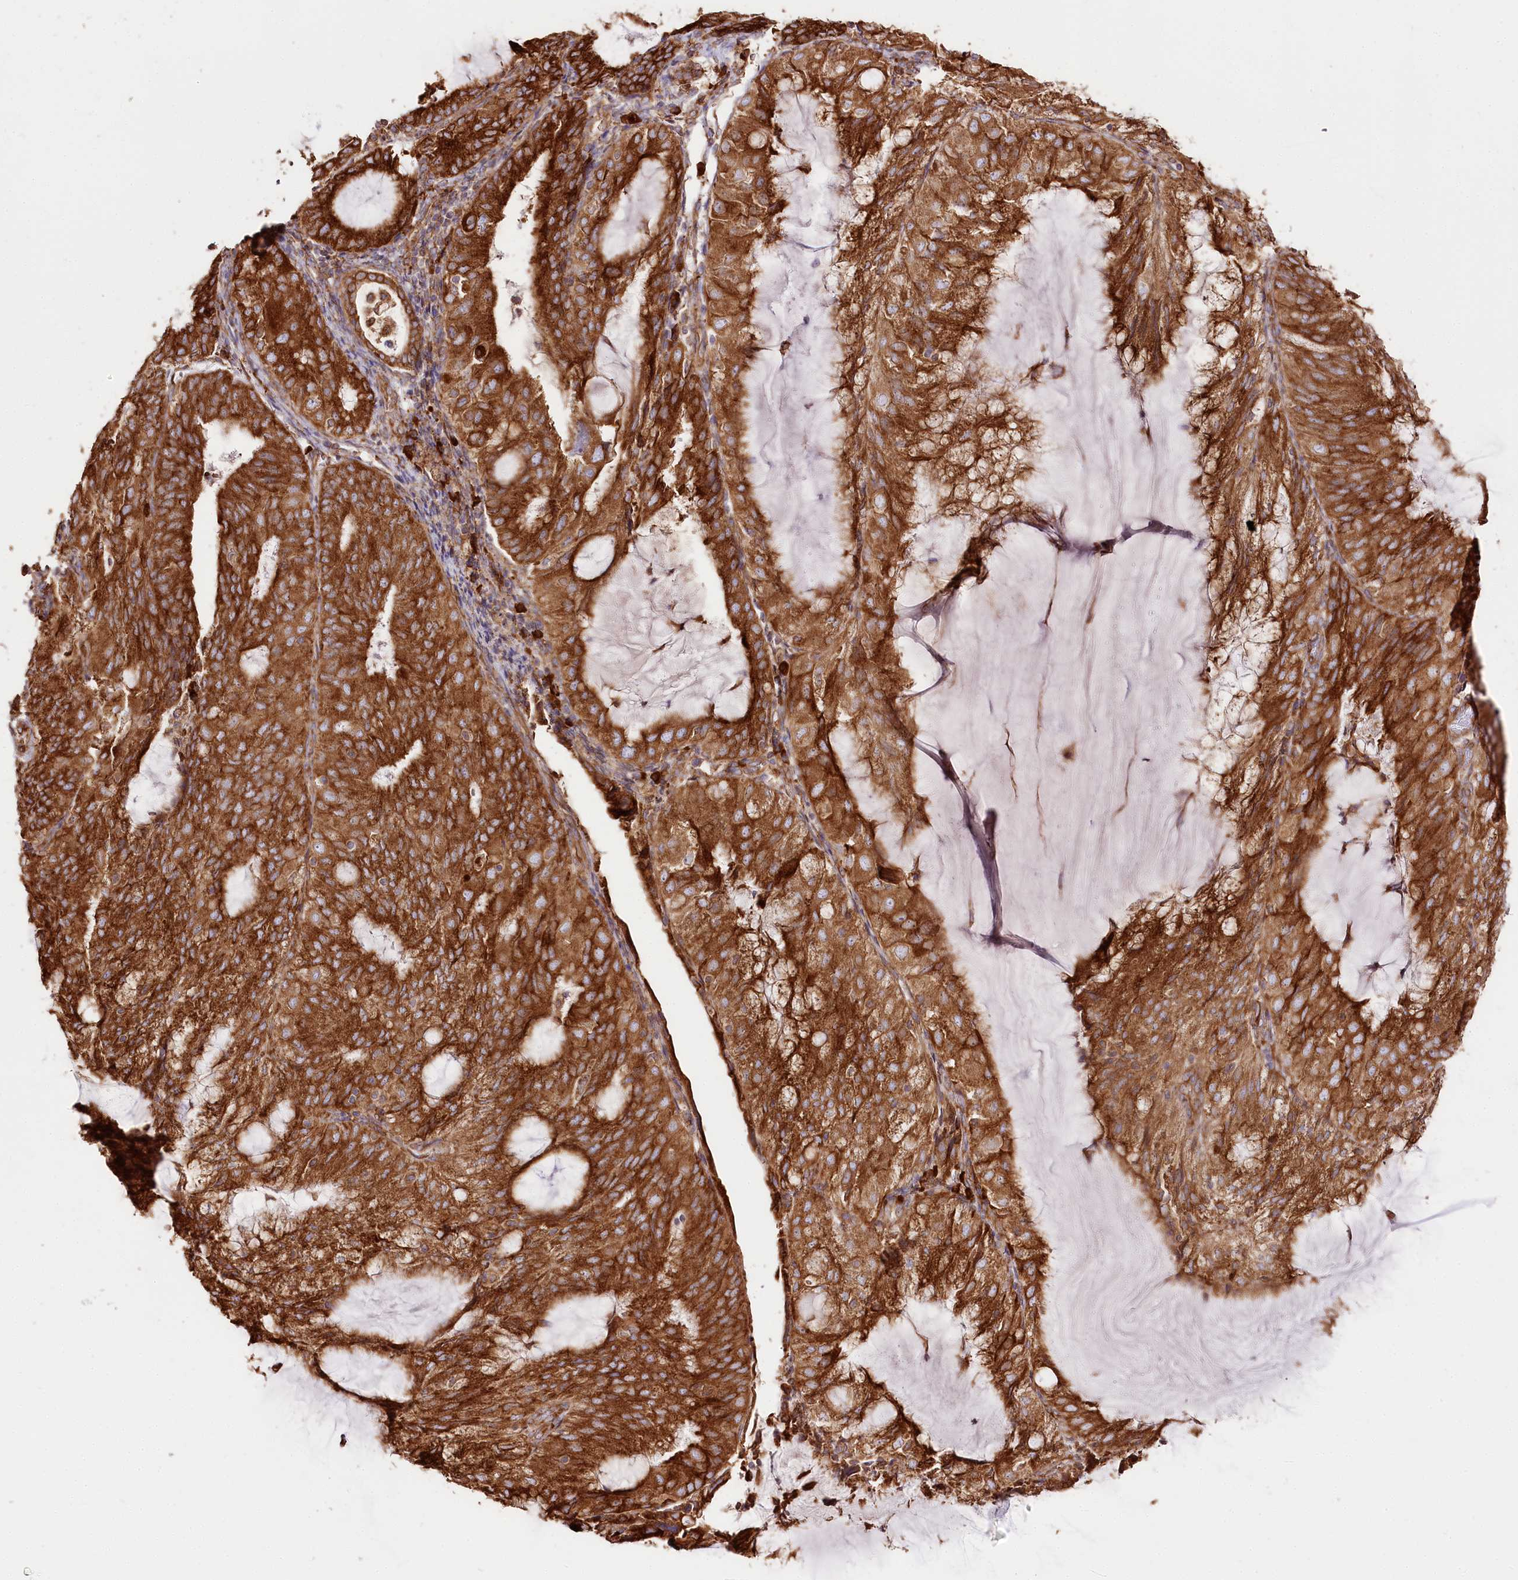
{"staining": {"intensity": "strong", "quantity": ">75%", "location": "cytoplasmic/membranous"}, "tissue": "endometrial cancer", "cell_type": "Tumor cells", "image_type": "cancer", "snomed": [{"axis": "morphology", "description": "Adenocarcinoma, NOS"}, {"axis": "topography", "description": "Endometrium"}], "caption": "Immunohistochemical staining of human endometrial cancer (adenocarcinoma) displays high levels of strong cytoplasmic/membranous protein positivity in approximately >75% of tumor cells.", "gene": "CNPY2", "patient": {"sex": "female", "age": 81}}